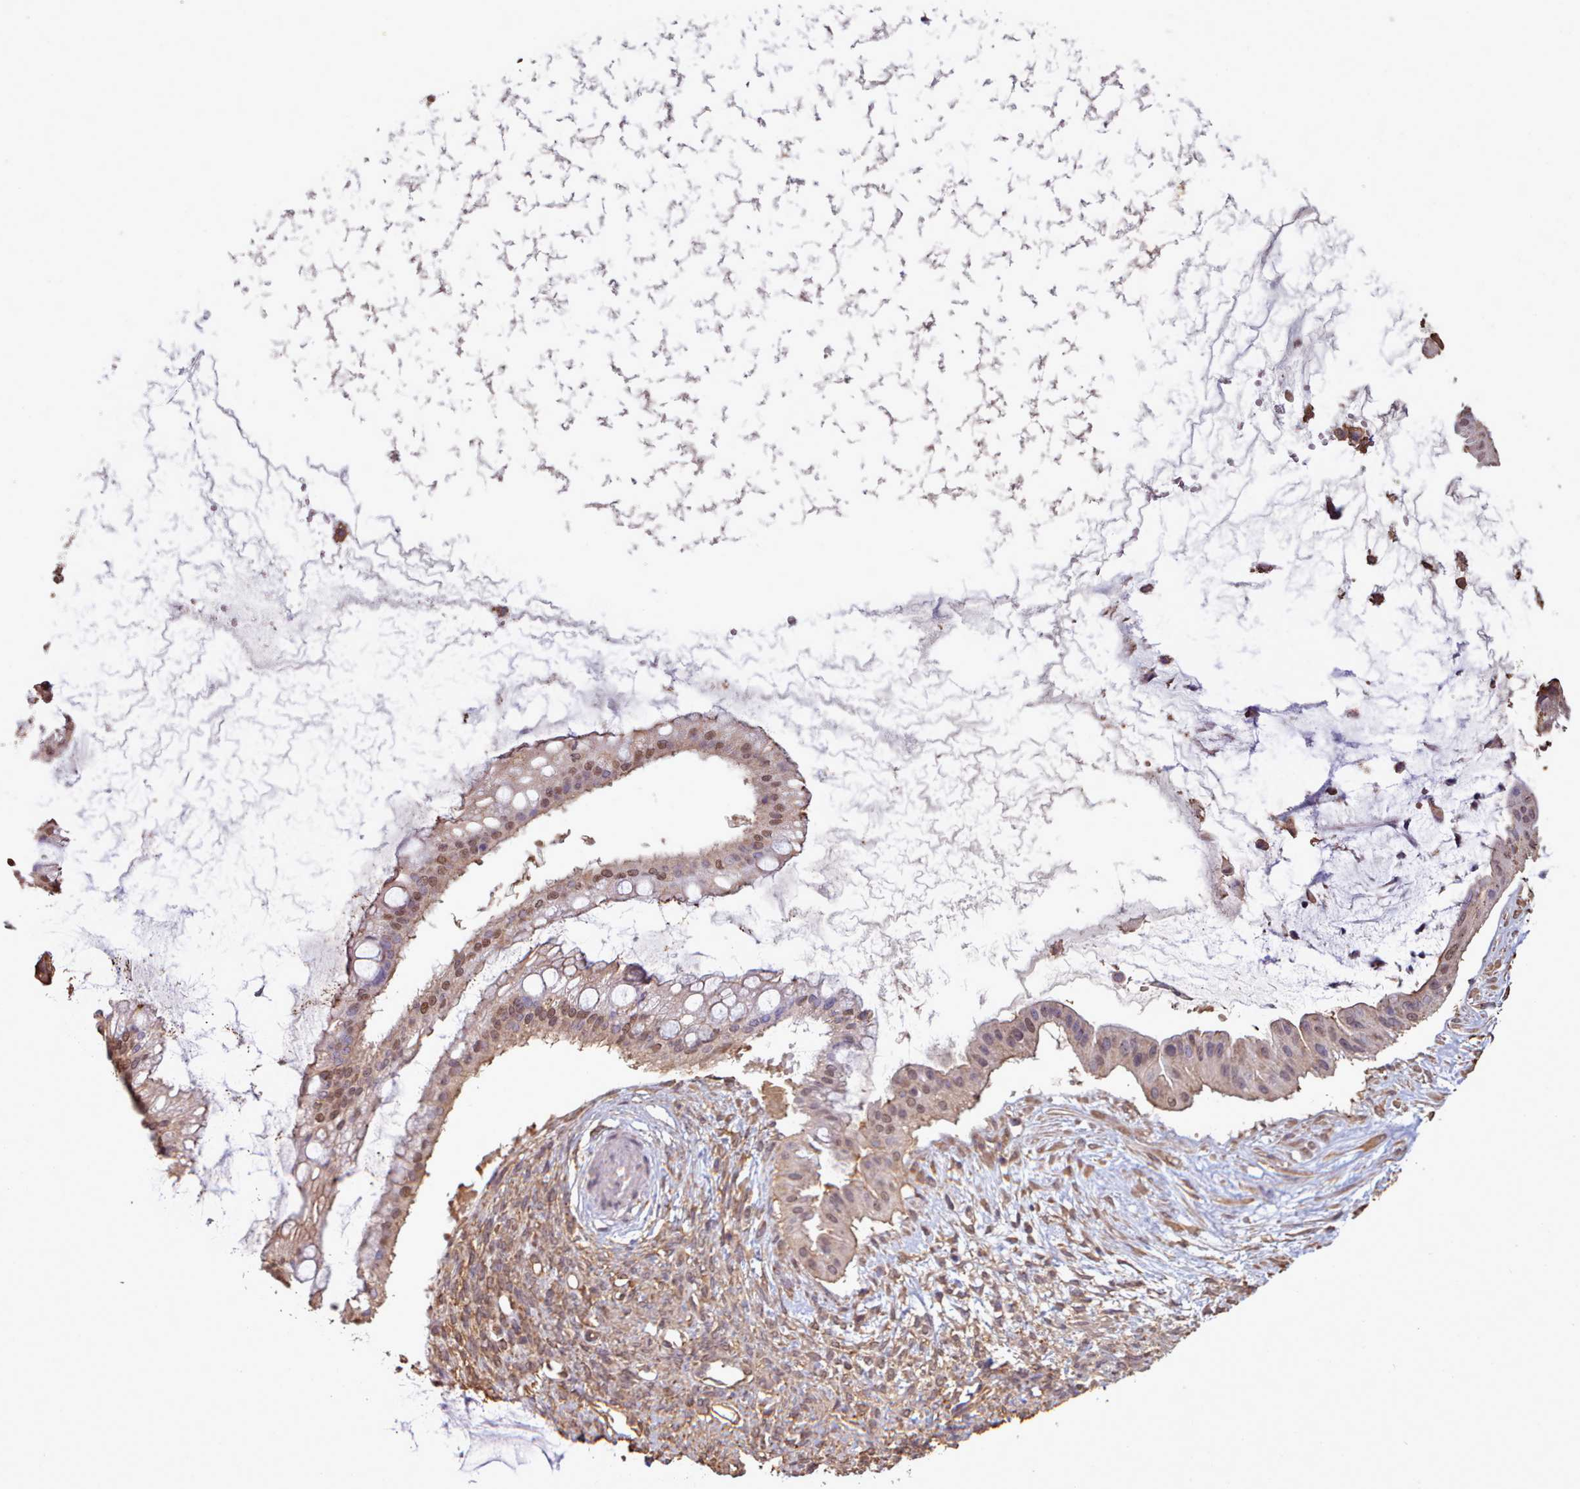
{"staining": {"intensity": "moderate", "quantity": ">75%", "location": "nuclear"}, "tissue": "ovarian cancer", "cell_type": "Tumor cells", "image_type": "cancer", "snomed": [{"axis": "morphology", "description": "Cystadenocarcinoma, mucinous, NOS"}, {"axis": "topography", "description": "Ovary"}], "caption": "Protein staining by IHC reveals moderate nuclear expression in about >75% of tumor cells in mucinous cystadenocarcinoma (ovarian). Ihc stains the protein of interest in brown and the nuclei are stained blue.", "gene": "METRN", "patient": {"sex": "female", "age": 73}}